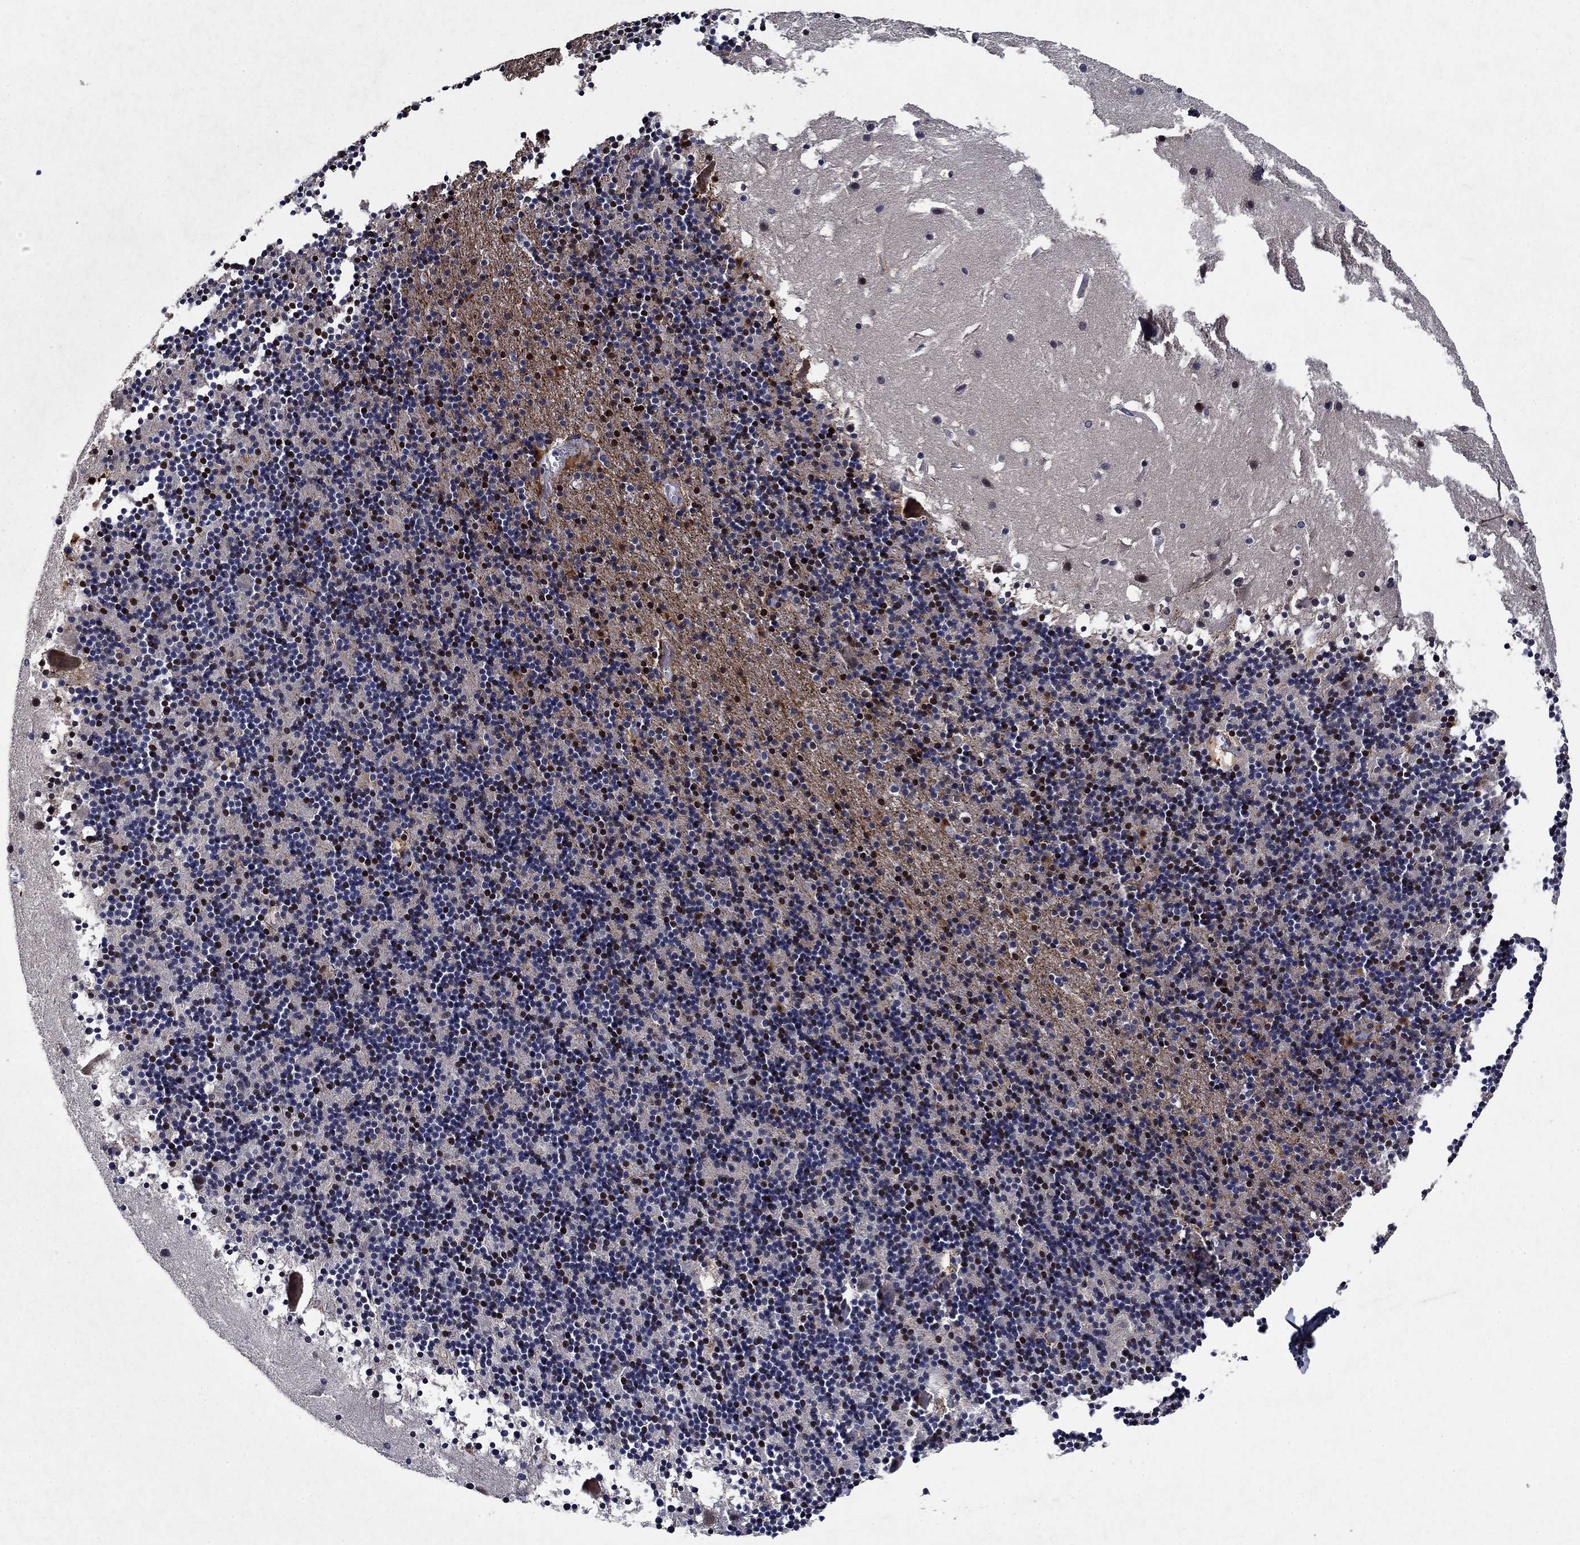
{"staining": {"intensity": "strong", "quantity": "<25%", "location": "nuclear"}, "tissue": "cerebellum", "cell_type": "Cells in granular layer", "image_type": "normal", "snomed": [{"axis": "morphology", "description": "Normal tissue, NOS"}, {"axis": "topography", "description": "Cerebellum"}], "caption": "Immunohistochemical staining of unremarkable human cerebellum demonstrates <25% levels of strong nuclear protein expression in about <25% of cells in granular layer.", "gene": "PRICKLE4", "patient": {"sex": "male", "age": 37}}